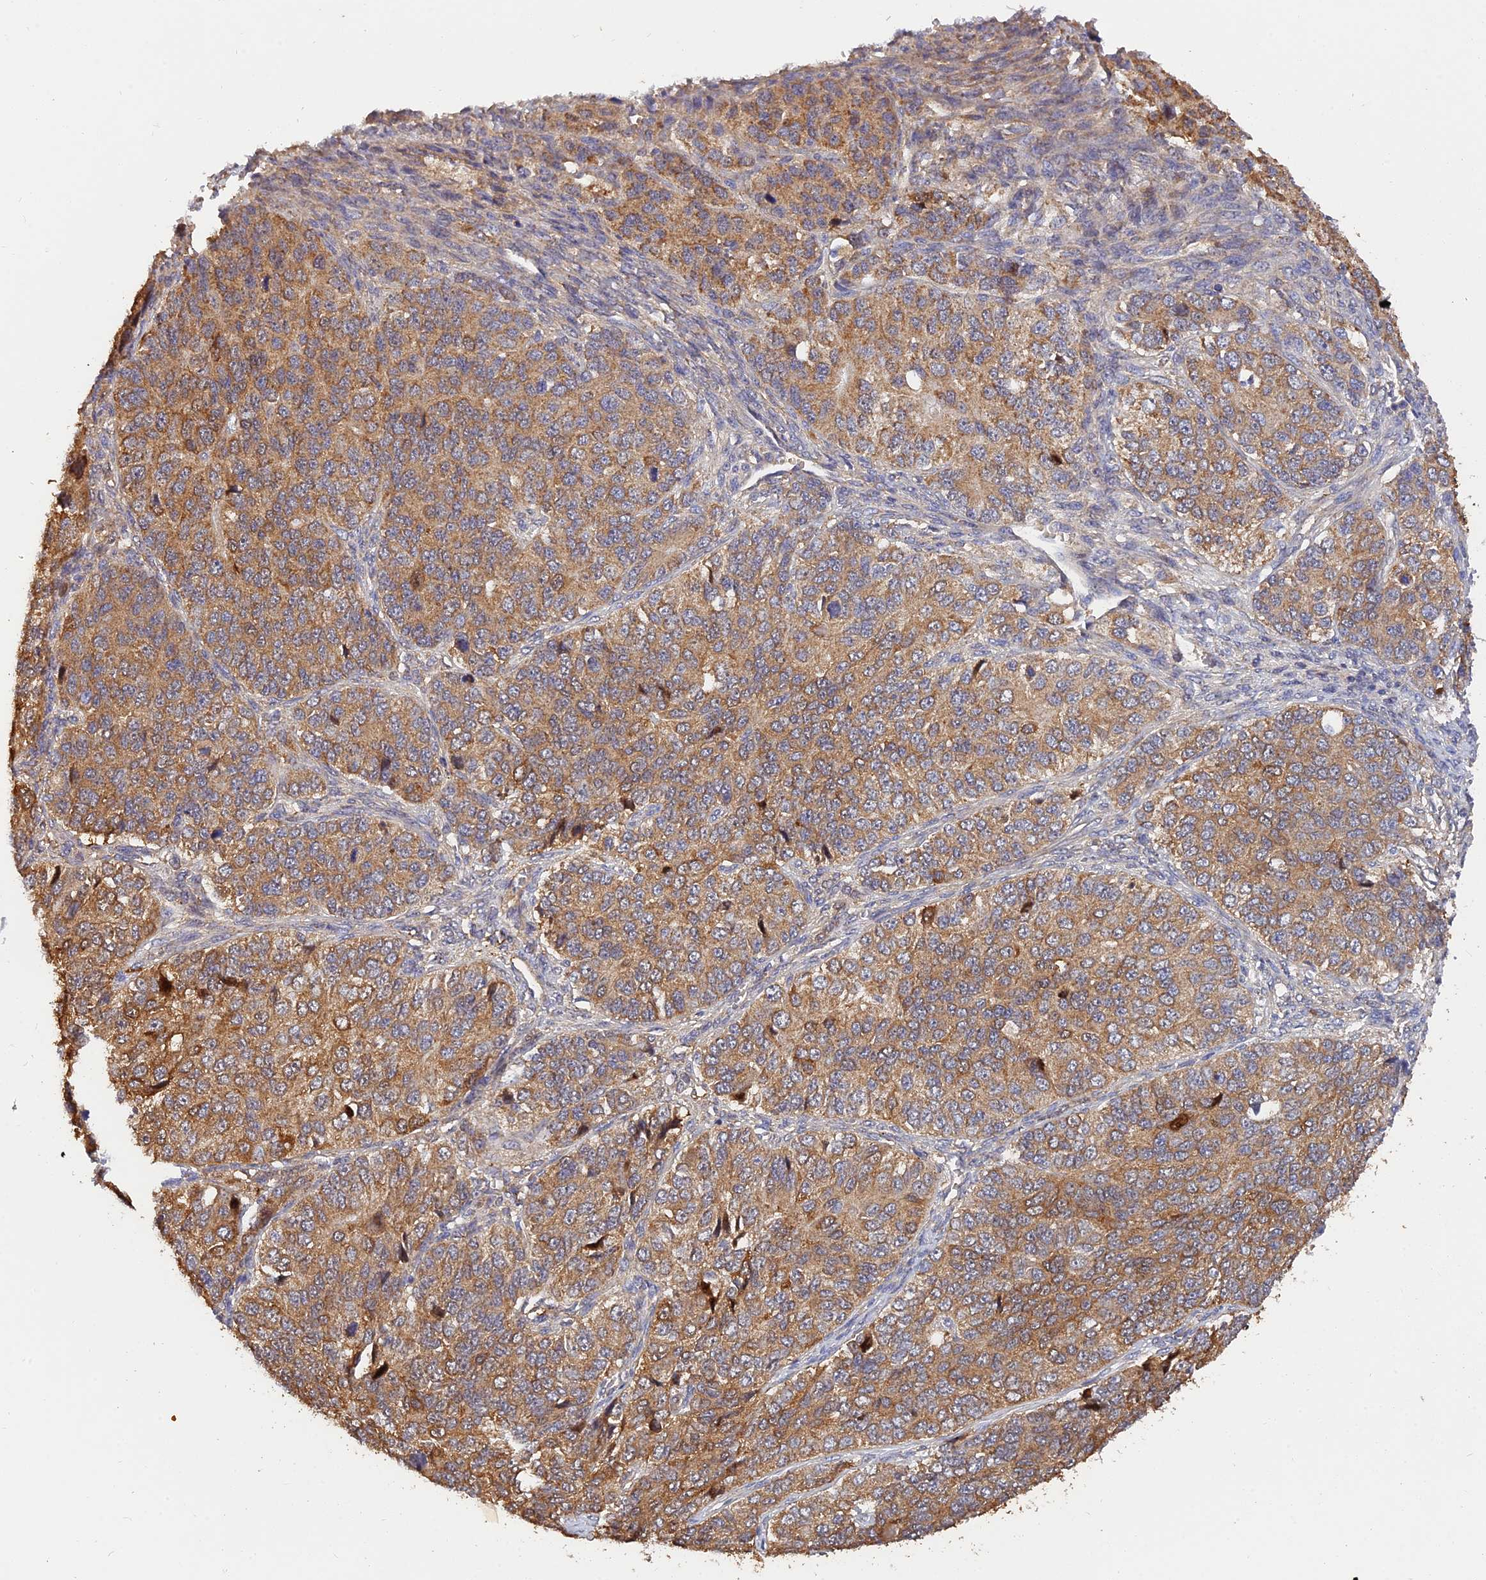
{"staining": {"intensity": "moderate", "quantity": ">75%", "location": "cytoplasmic/membranous"}, "tissue": "ovarian cancer", "cell_type": "Tumor cells", "image_type": "cancer", "snomed": [{"axis": "morphology", "description": "Carcinoma, endometroid"}, {"axis": "topography", "description": "Ovary"}], "caption": "IHC photomicrograph of neoplastic tissue: human ovarian cancer stained using immunohistochemistry (IHC) demonstrates medium levels of moderate protein expression localized specifically in the cytoplasmic/membranous of tumor cells, appearing as a cytoplasmic/membranous brown color.", "gene": "SLC38A11", "patient": {"sex": "female", "age": 51}}